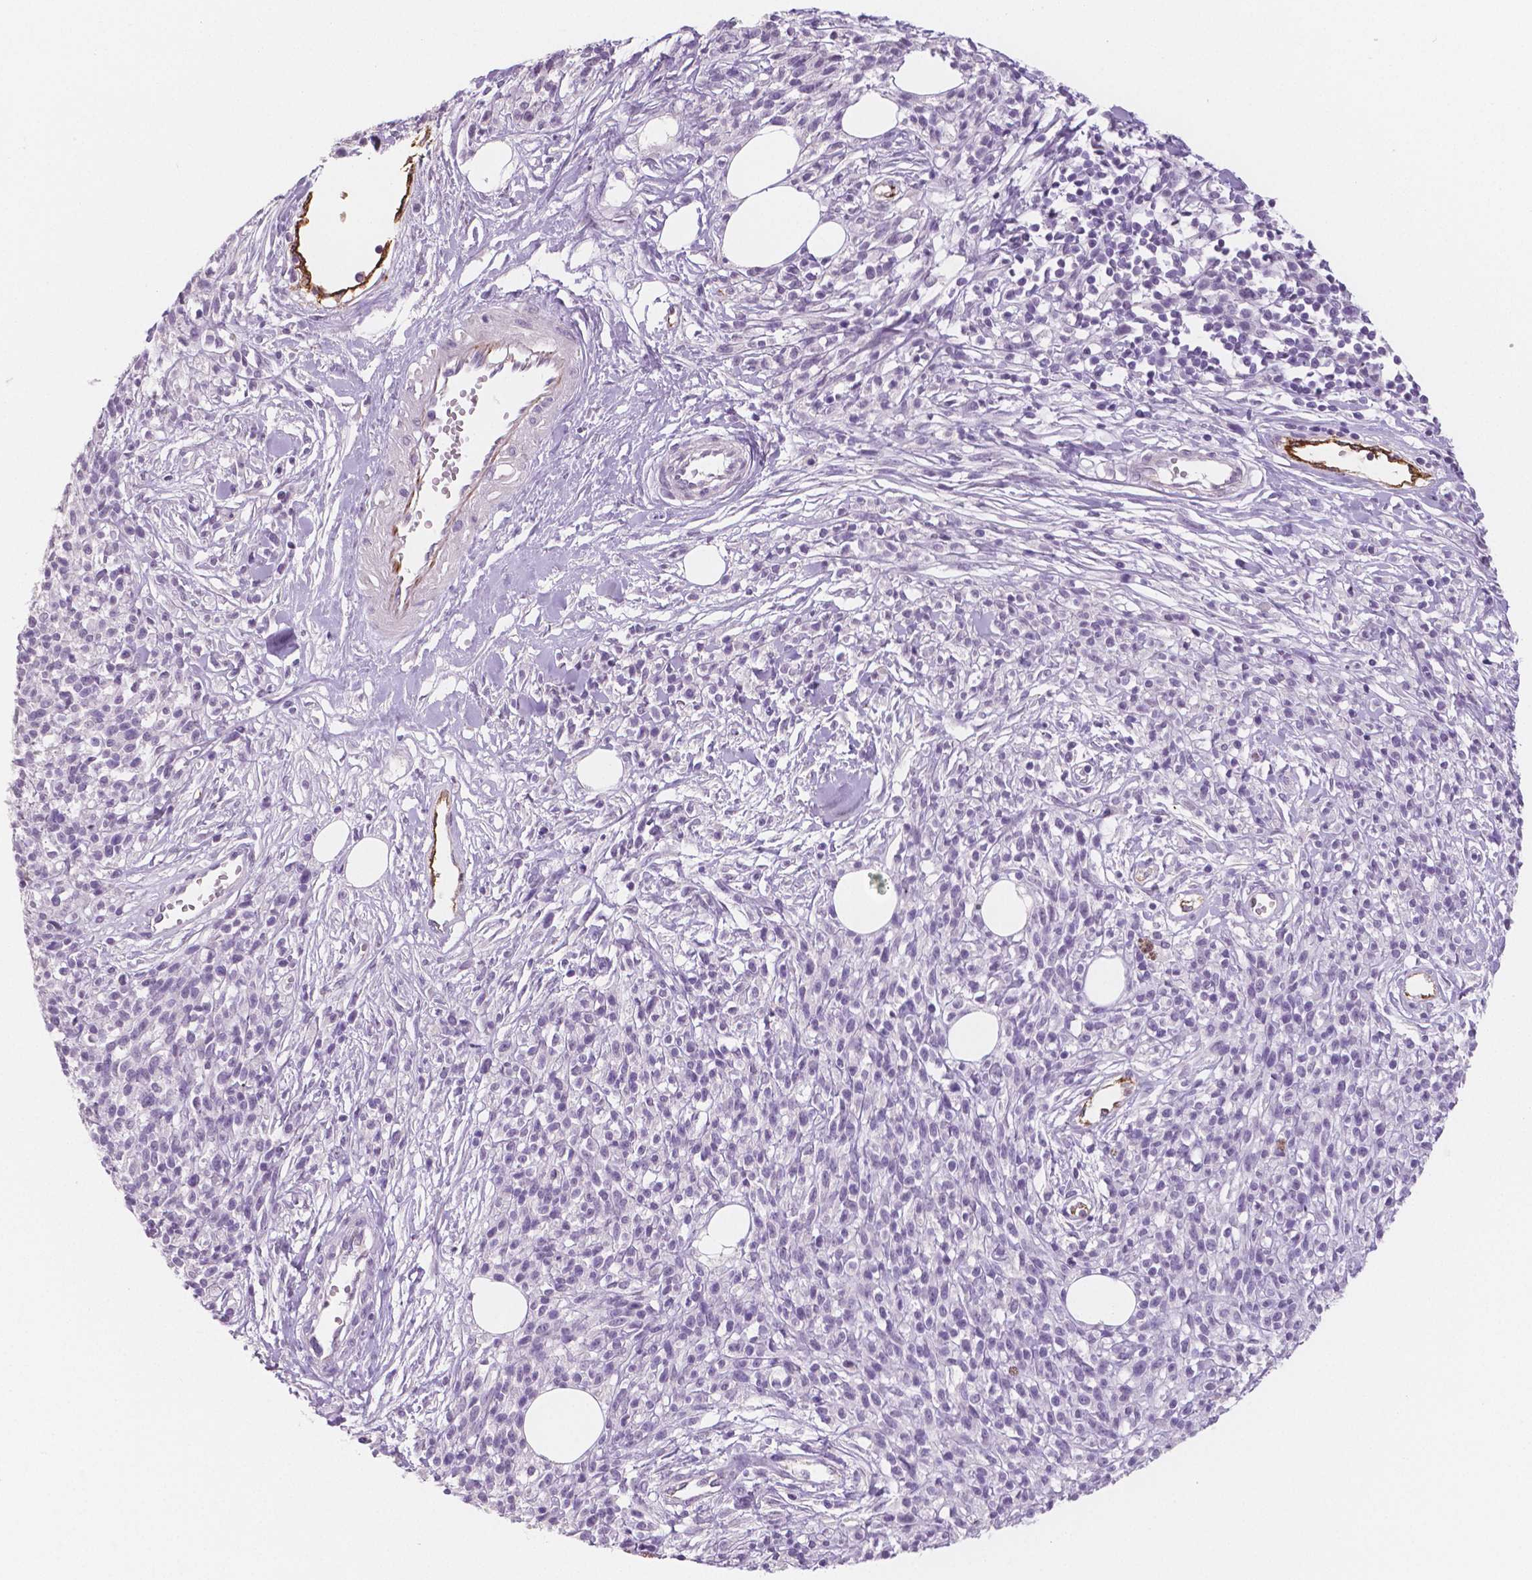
{"staining": {"intensity": "negative", "quantity": "none", "location": "none"}, "tissue": "melanoma", "cell_type": "Tumor cells", "image_type": "cancer", "snomed": [{"axis": "morphology", "description": "Malignant melanoma, NOS"}, {"axis": "topography", "description": "Skin"}, {"axis": "topography", "description": "Skin of trunk"}], "caption": "Human malignant melanoma stained for a protein using IHC reveals no expression in tumor cells.", "gene": "TSPAN7", "patient": {"sex": "male", "age": 74}}